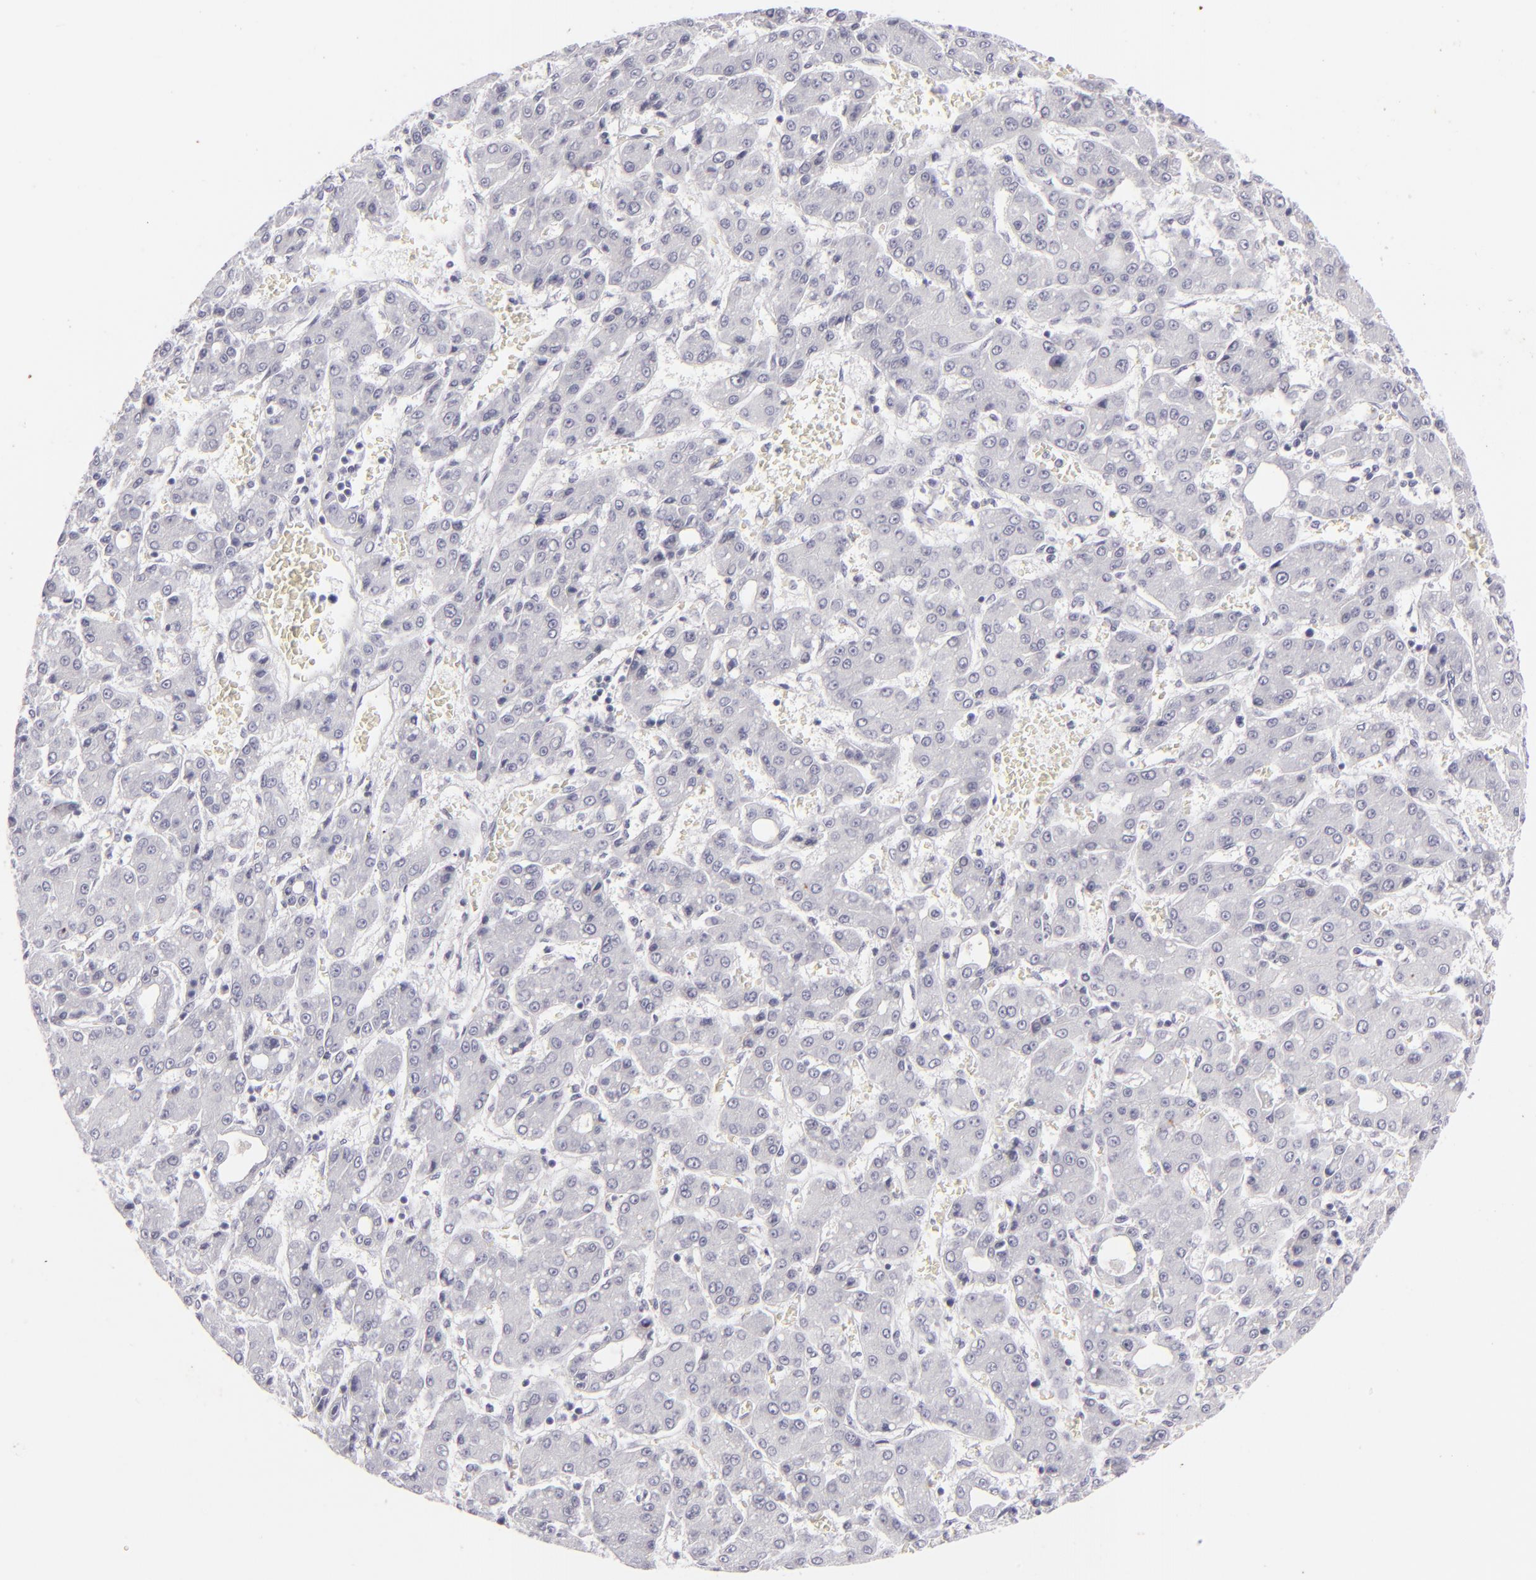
{"staining": {"intensity": "negative", "quantity": "none", "location": "none"}, "tissue": "liver cancer", "cell_type": "Tumor cells", "image_type": "cancer", "snomed": [{"axis": "morphology", "description": "Carcinoma, Hepatocellular, NOS"}, {"axis": "topography", "description": "Liver"}], "caption": "Tumor cells are negative for brown protein staining in liver cancer (hepatocellular carcinoma).", "gene": "KRT1", "patient": {"sex": "male", "age": 69}}